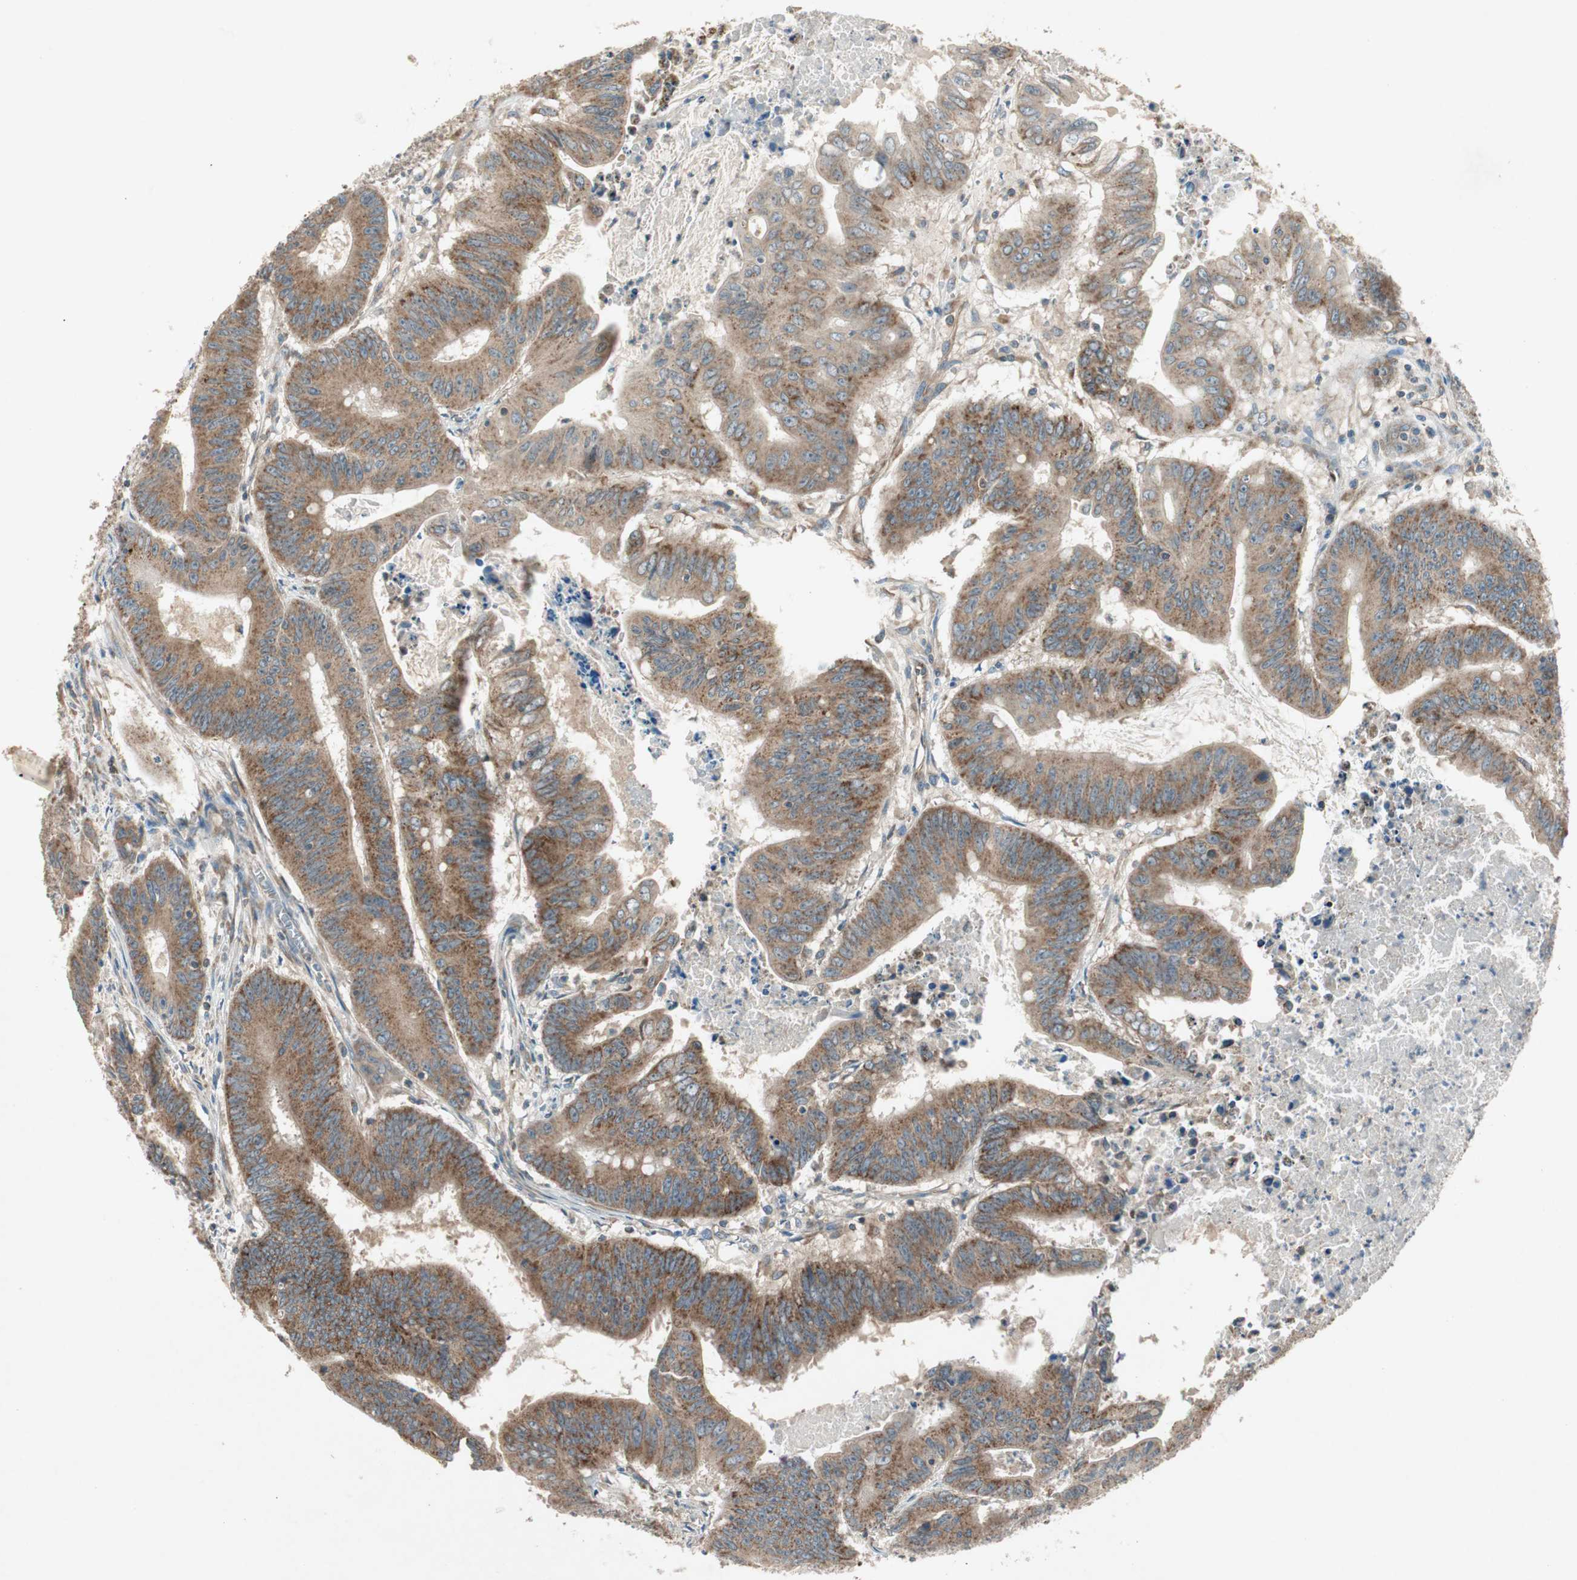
{"staining": {"intensity": "strong", "quantity": ">75%", "location": "cytoplasmic/membranous"}, "tissue": "colorectal cancer", "cell_type": "Tumor cells", "image_type": "cancer", "snomed": [{"axis": "morphology", "description": "Adenocarcinoma, NOS"}, {"axis": "topography", "description": "Colon"}], "caption": "This image shows immunohistochemistry staining of human colorectal cancer (adenocarcinoma), with high strong cytoplasmic/membranous positivity in about >75% of tumor cells.", "gene": "CHADL", "patient": {"sex": "male", "age": 45}}